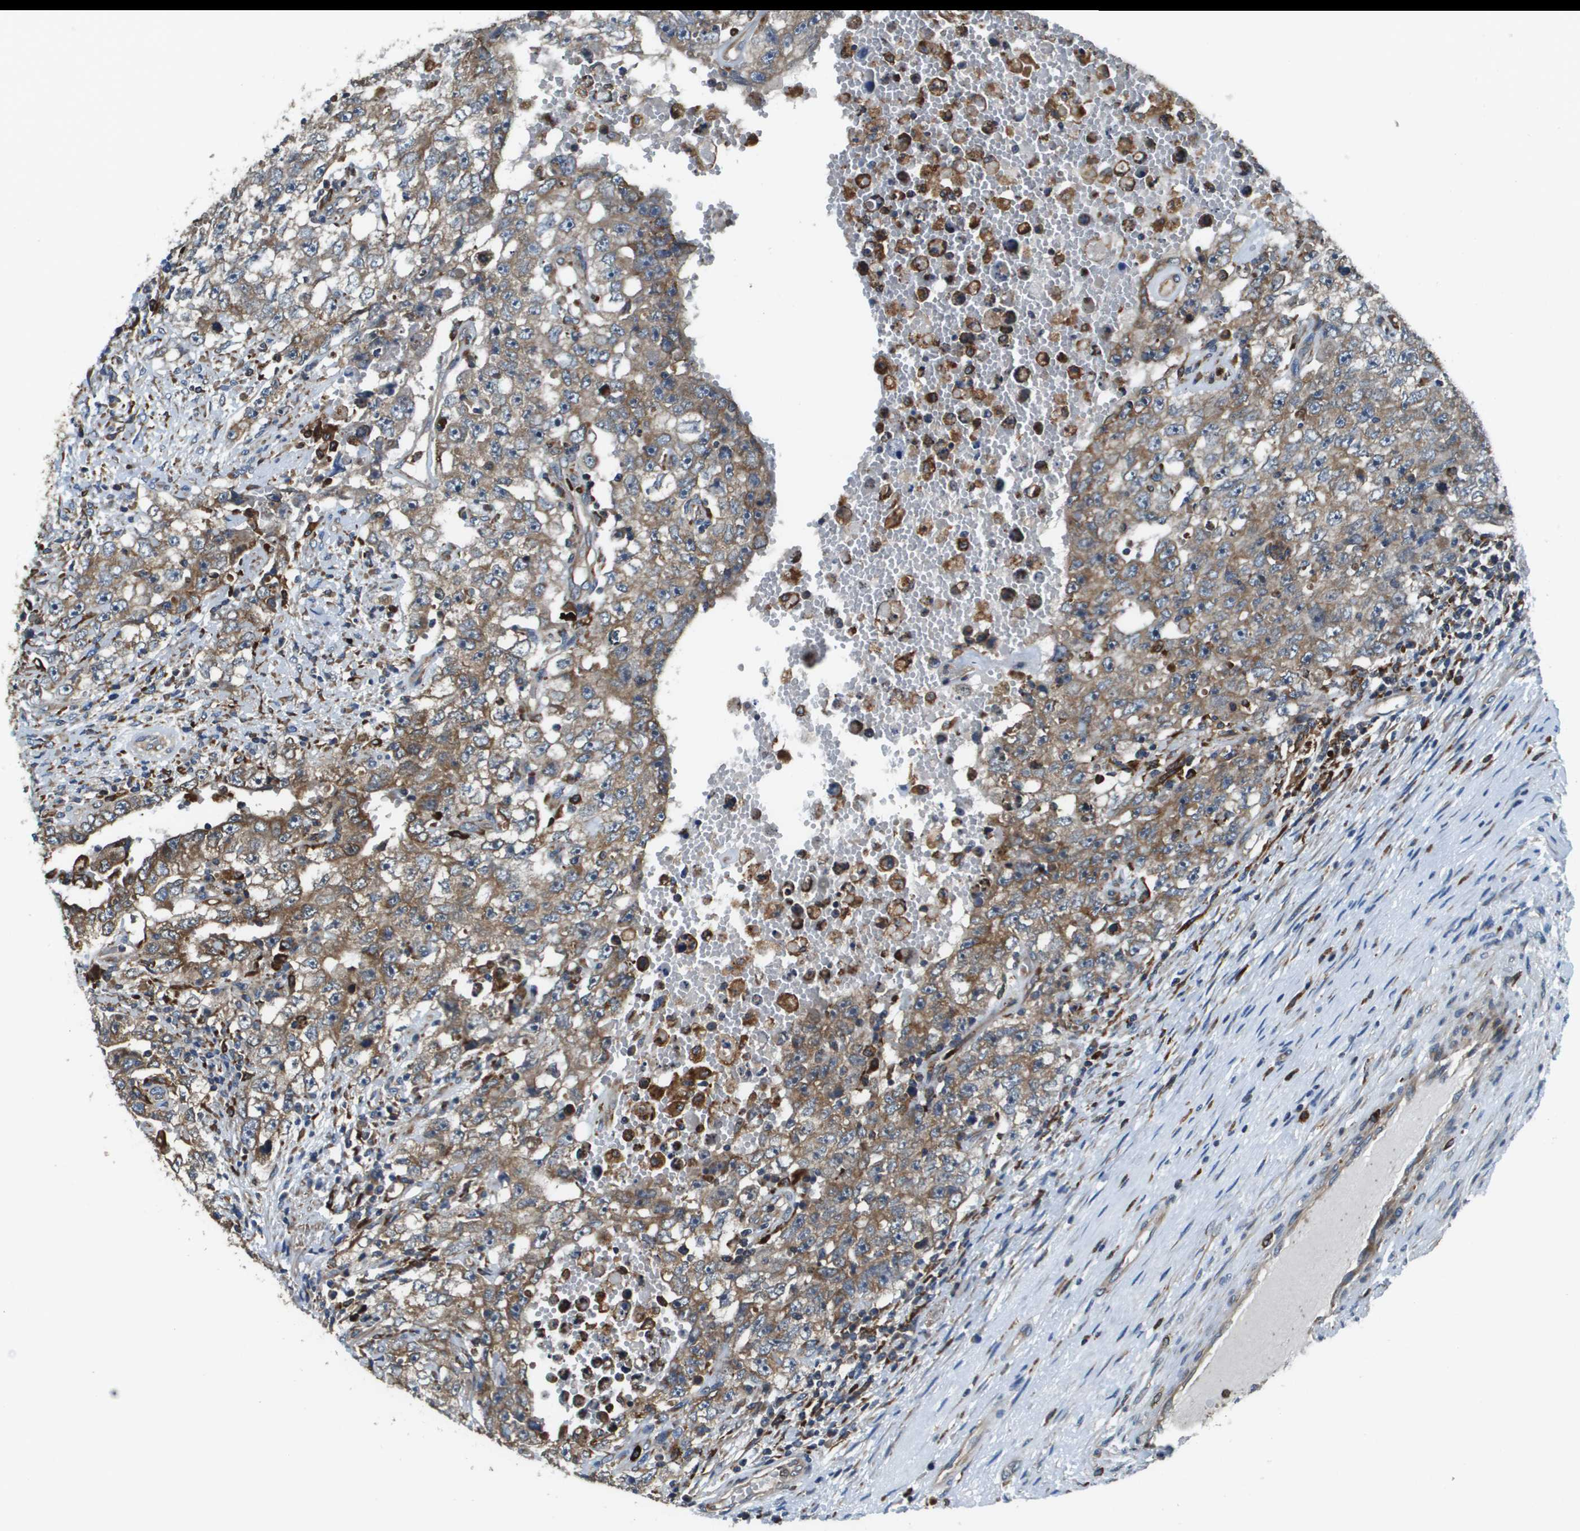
{"staining": {"intensity": "moderate", "quantity": "25%-75%", "location": "cytoplasmic/membranous"}, "tissue": "testis cancer", "cell_type": "Tumor cells", "image_type": "cancer", "snomed": [{"axis": "morphology", "description": "Carcinoma, Embryonal, NOS"}, {"axis": "topography", "description": "Testis"}], "caption": "The photomicrograph displays immunohistochemical staining of embryonal carcinoma (testis). There is moderate cytoplasmic/membranous staining is seen in approximately 25%-75% of tumor cells.", "gene": "CNPY3", "patient": {"sex": "male", "age": 26}}